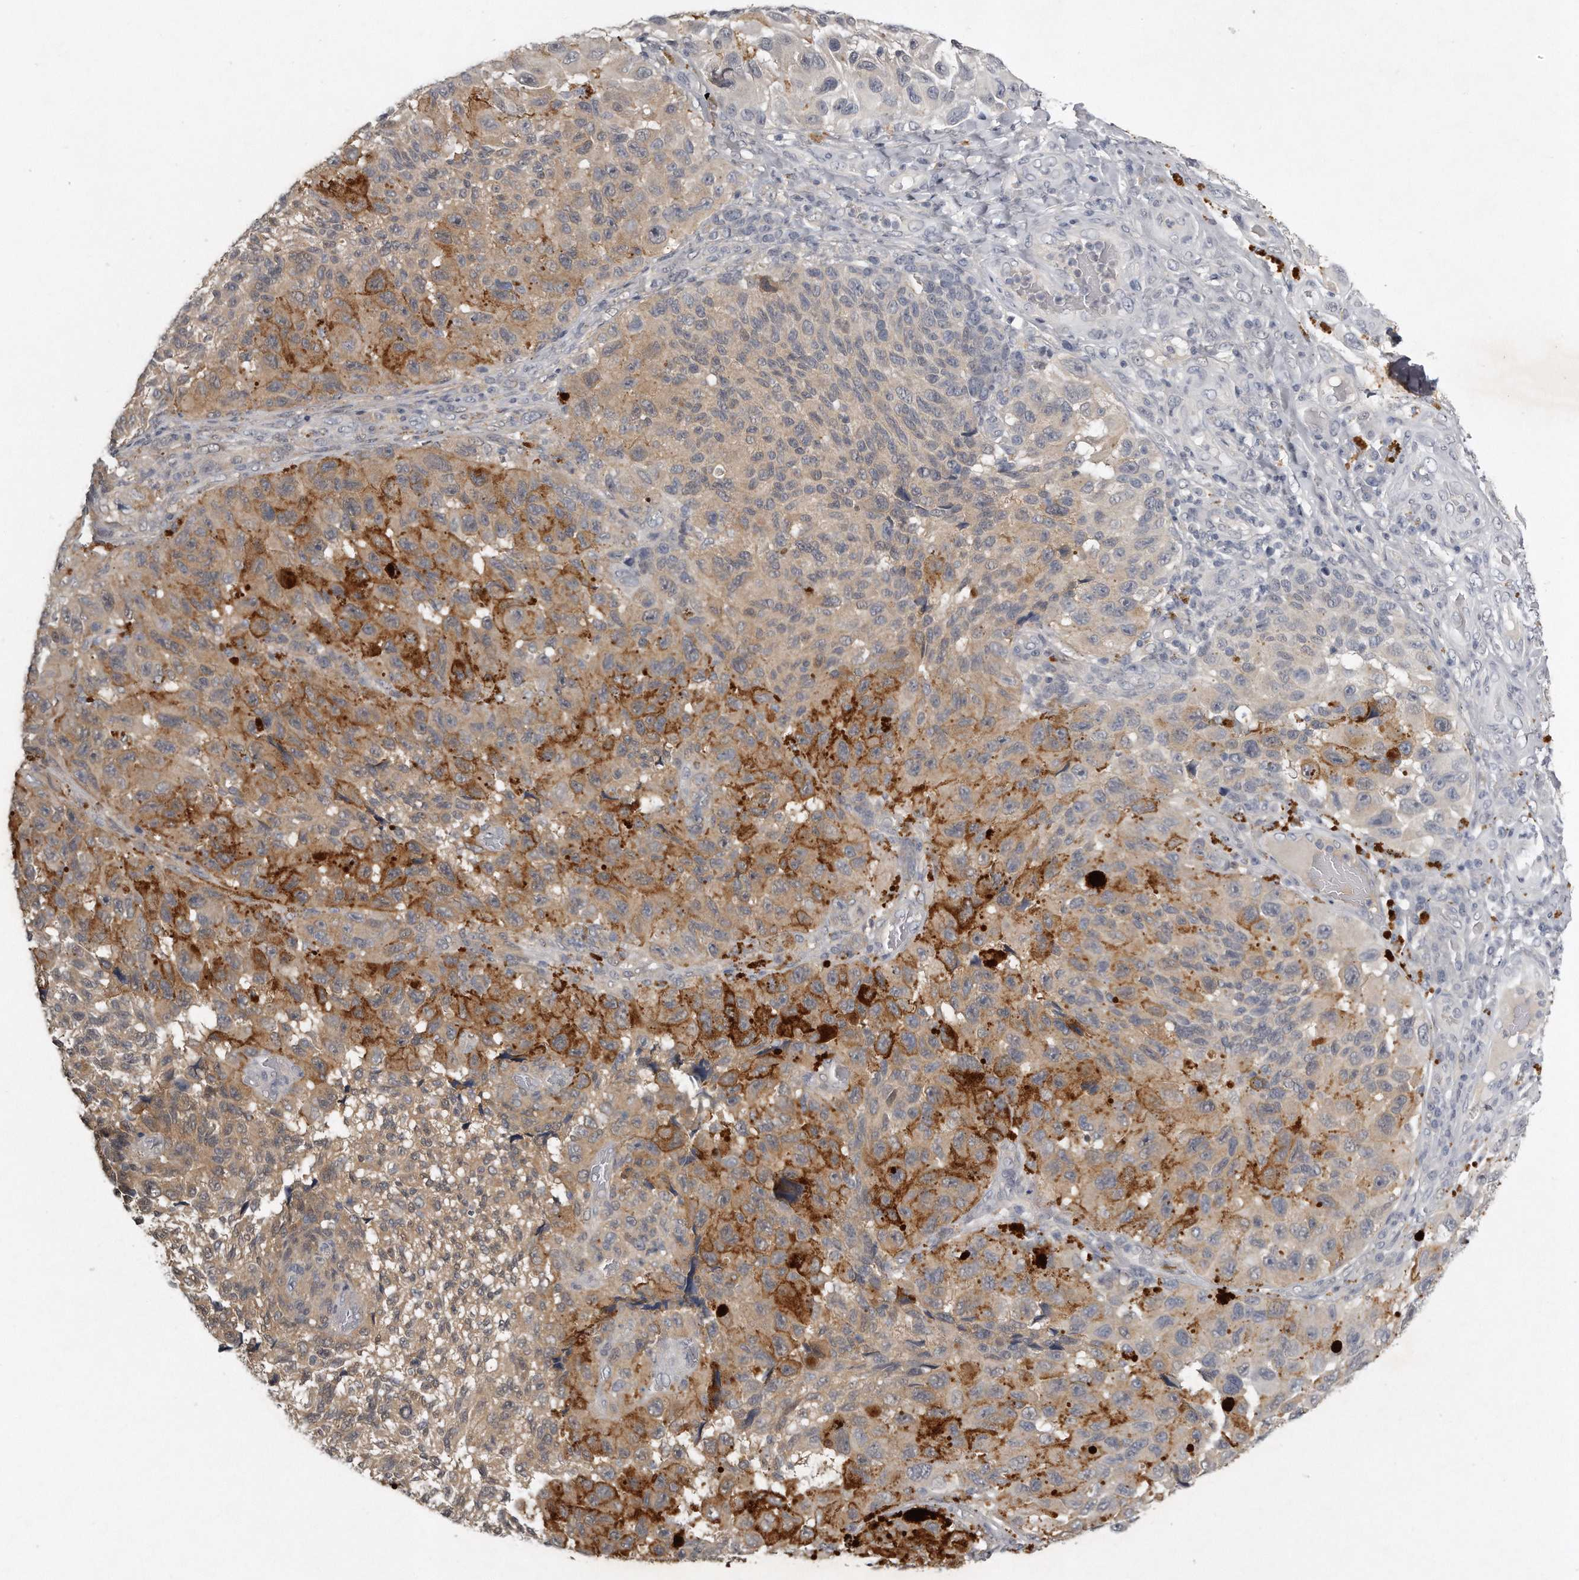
{"staining": {"intensity": "weak", "quantity": "25%-75%", "location": "cytoplasmic/membranous"}, "tissue": "melanoma", "cell_type": "Tumor cells", "image_type": "cancer", "snomed": [{"axis": "morphology", "description": "Malignant melanoma, NOS"}, {"axis": "topography", "description": "Skin"}], "caption": "Immunohistochemical staining of melanoma exhibits low levels of weak cytoplasmic/membranous expression in about 25%-75% of tumor cells. Immunohistochemistry stains the protein of interest in brown and the nuclei are stained blue.", "gene": "GGCT", "patient": {"sex": "female", "age": 73}}